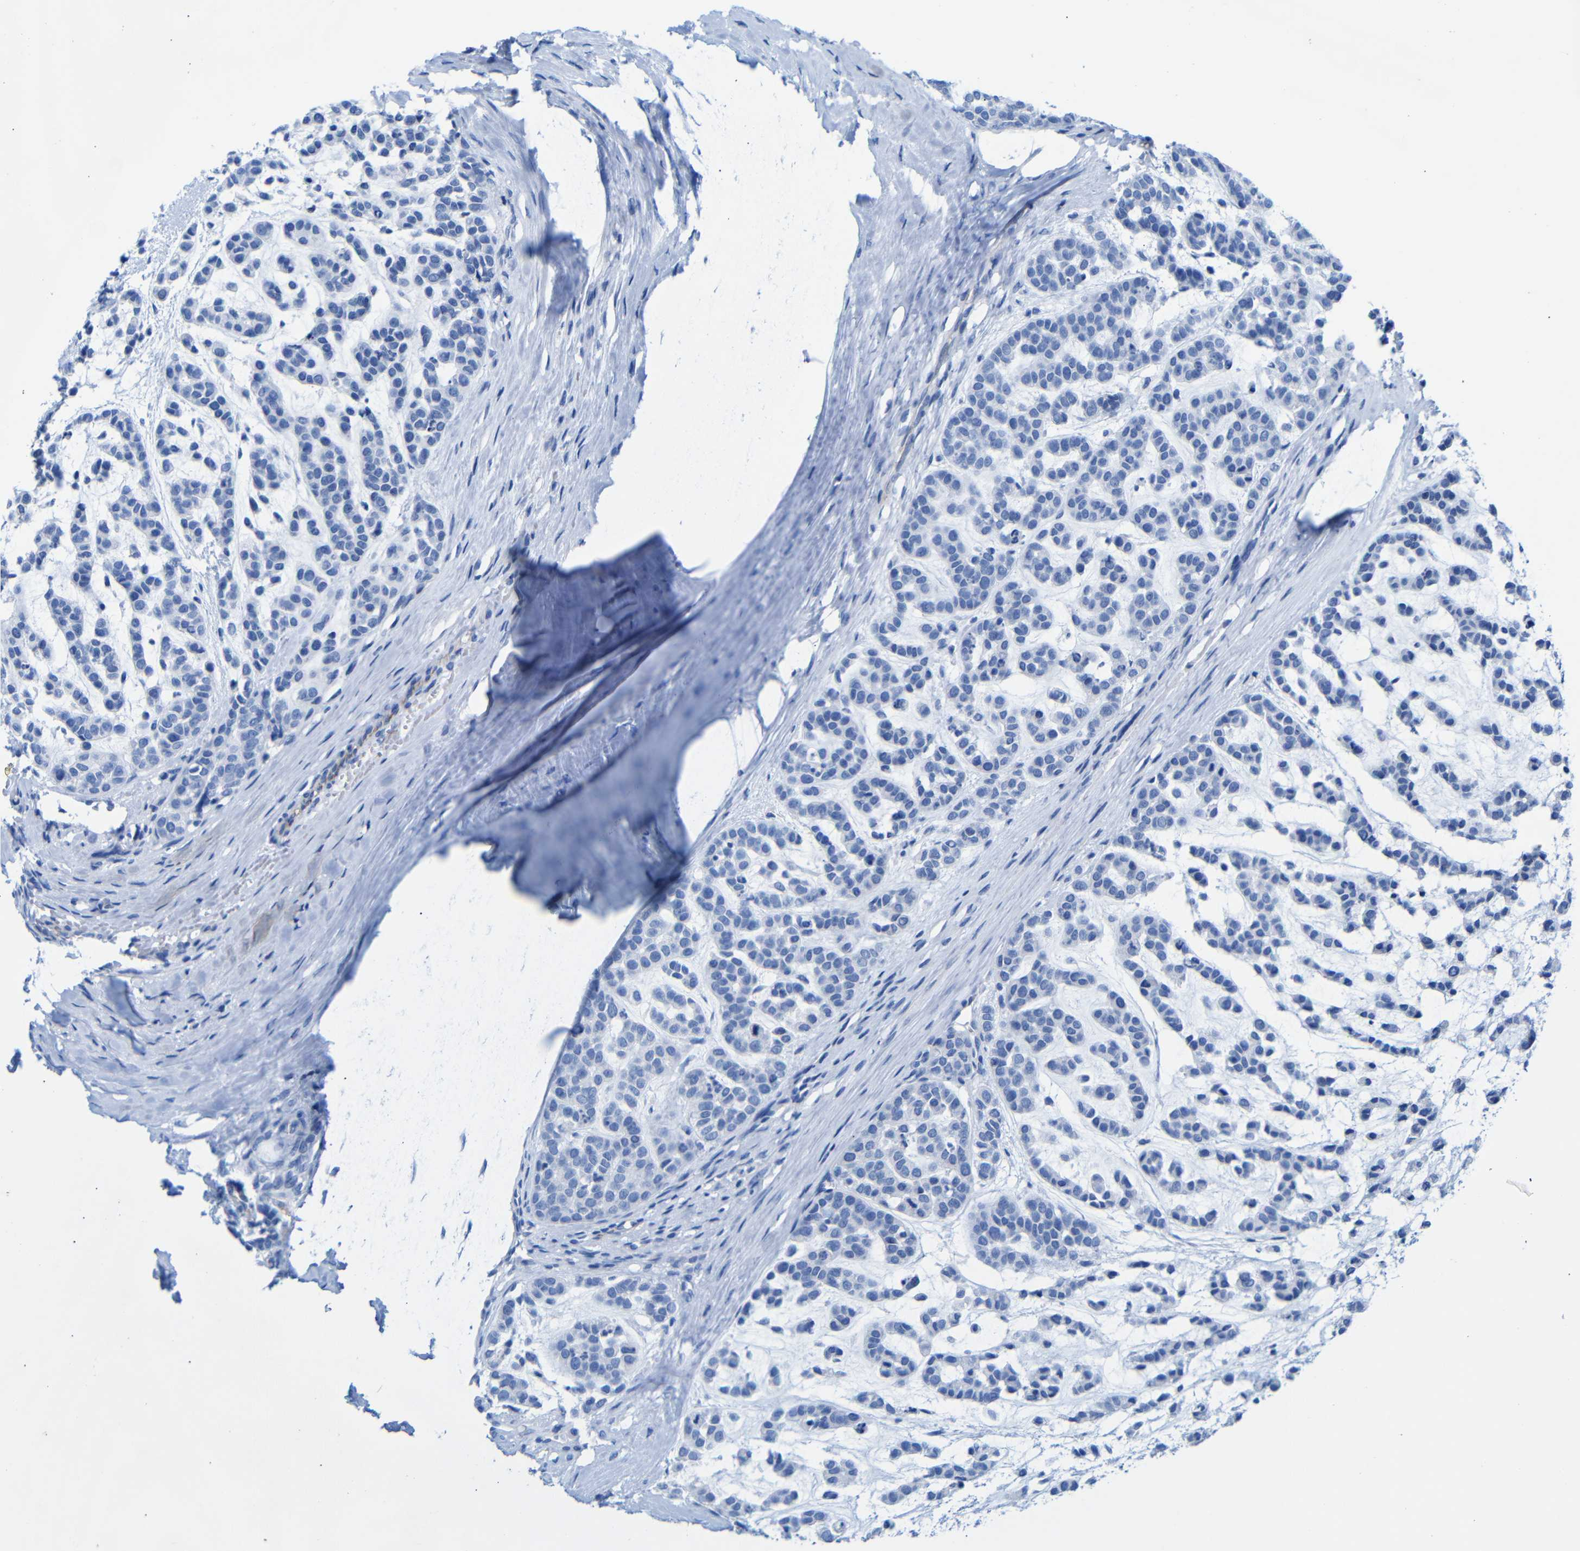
{"staining": {"intensity": "negative", "quantity": "none", "location": "none"}, "tissue": "head and neck cancer", "cell_type": "Tumor cells", "image_type": "cancer", "snomed": [{"axis": "morphology", "description": "Adenocarcinoma, NOS"}, {"axis": "morphology", "description": "Adenoma, NOS"}, {"axis": "topography", "description": "Head-Neck"}], "caption": "DAB immunohistochemical staining of head and neck cancer (adenoma) exhibits no significant positivity in tumor cells. (Brightfield microscopy of DAB (3,3'-diaminobenzidine) IHC at high magnification).", "gene": "CGNL1", "patient": {"sex": "female", "age": 55}}